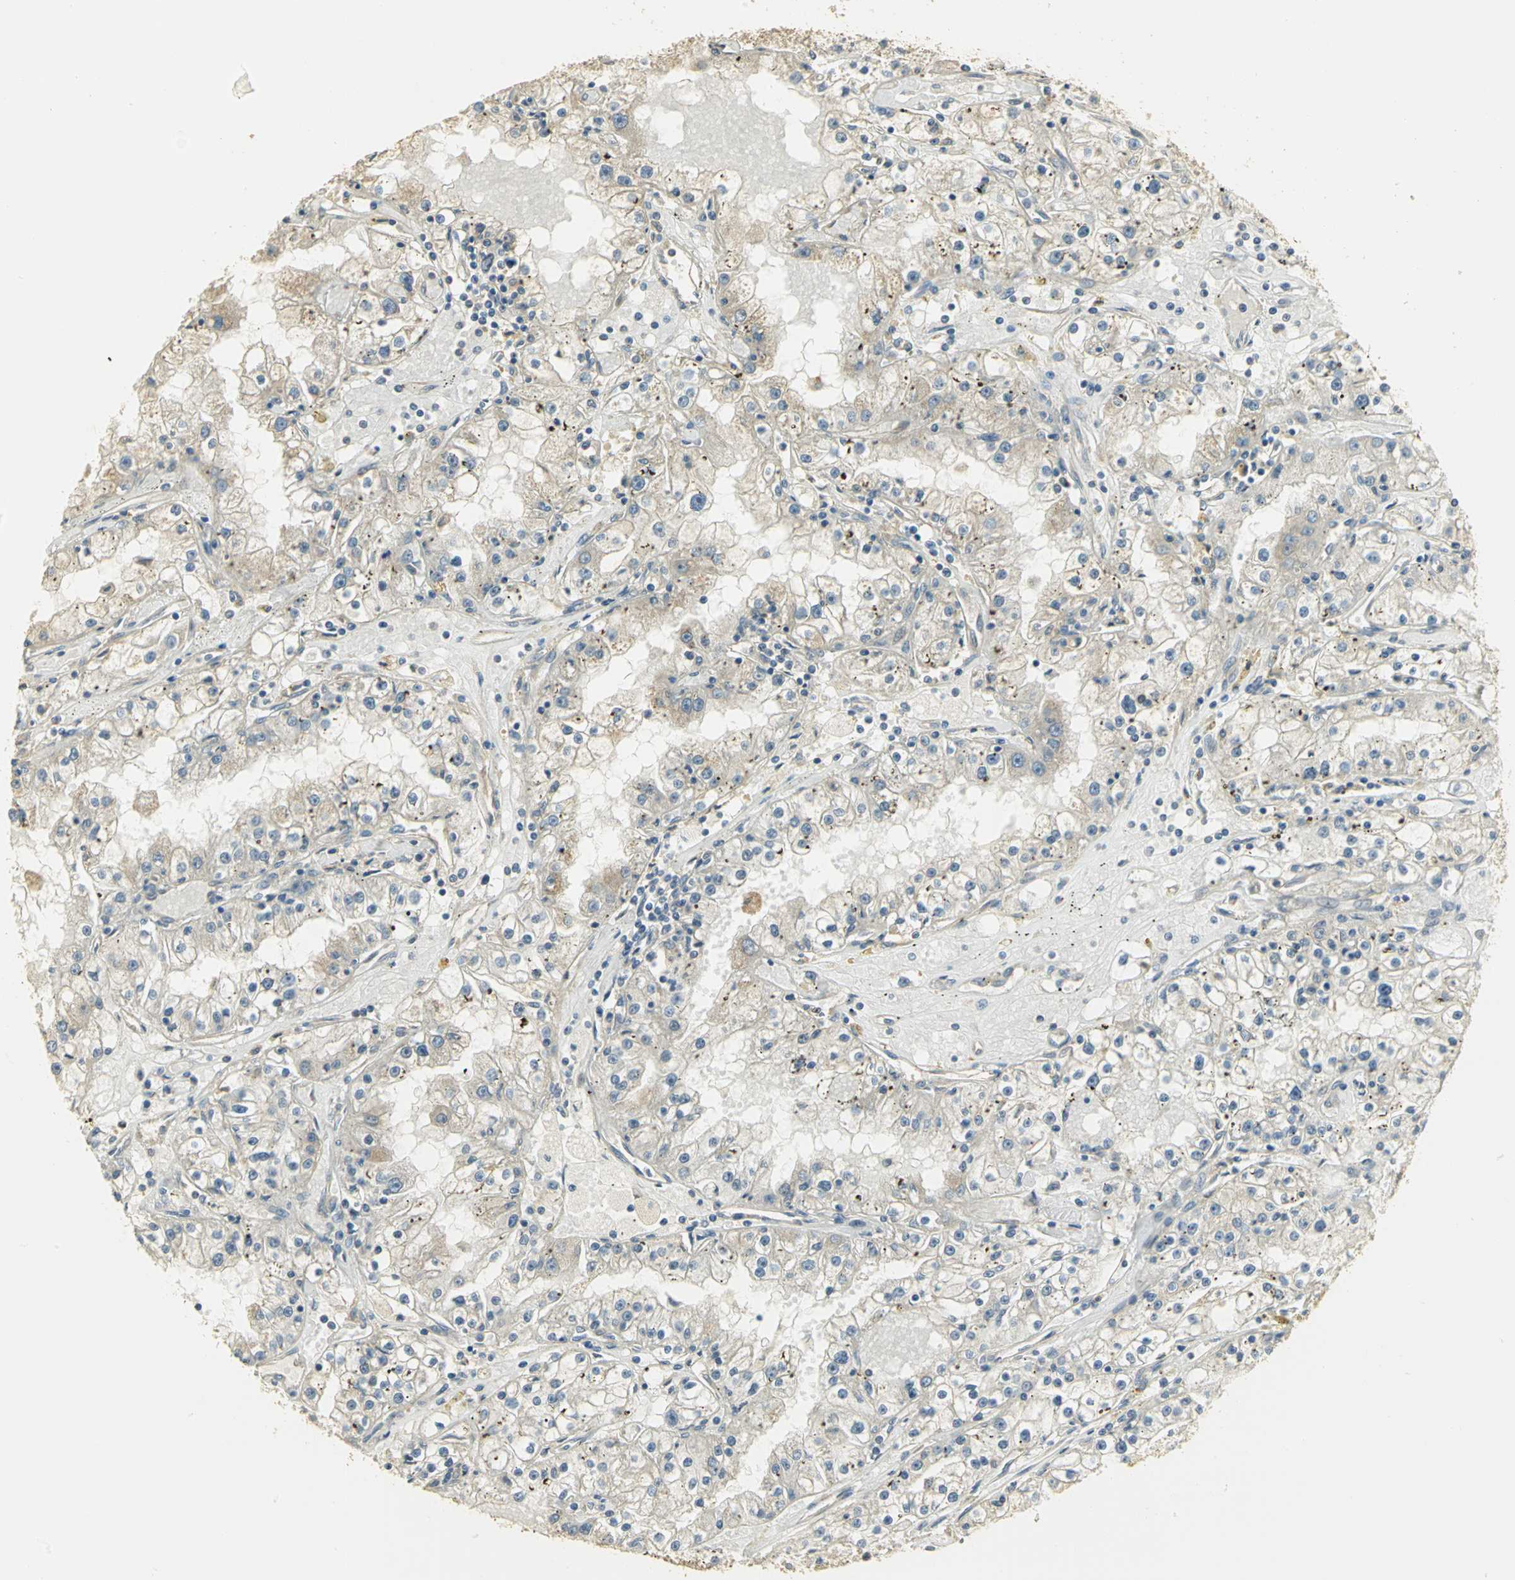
{"staining": {"intensity": "weak", "quantity": "25%-75%", "location": "cytoplasmic/membranous"}, "tissue": "renal cancer", "cell_type": "Tumor cells", "image_type": "cancer", "snomed": [{"axis": "morphology", "description": "Adenocarcinoma, NOS"}, {"axis": "topography", "description": "Kidney"}], "caption": "Immunohistochemistry of human adenocarcinoma (renal) demonstrates low levels of weak cytoplasmic/membranous positivity in about 25%-75% of tumor cells. (brown staining indicates protein expression, while blue staining denotes nuclei).", "gene": "RARS1", "patient": {"sex": "male", "age": 56}}